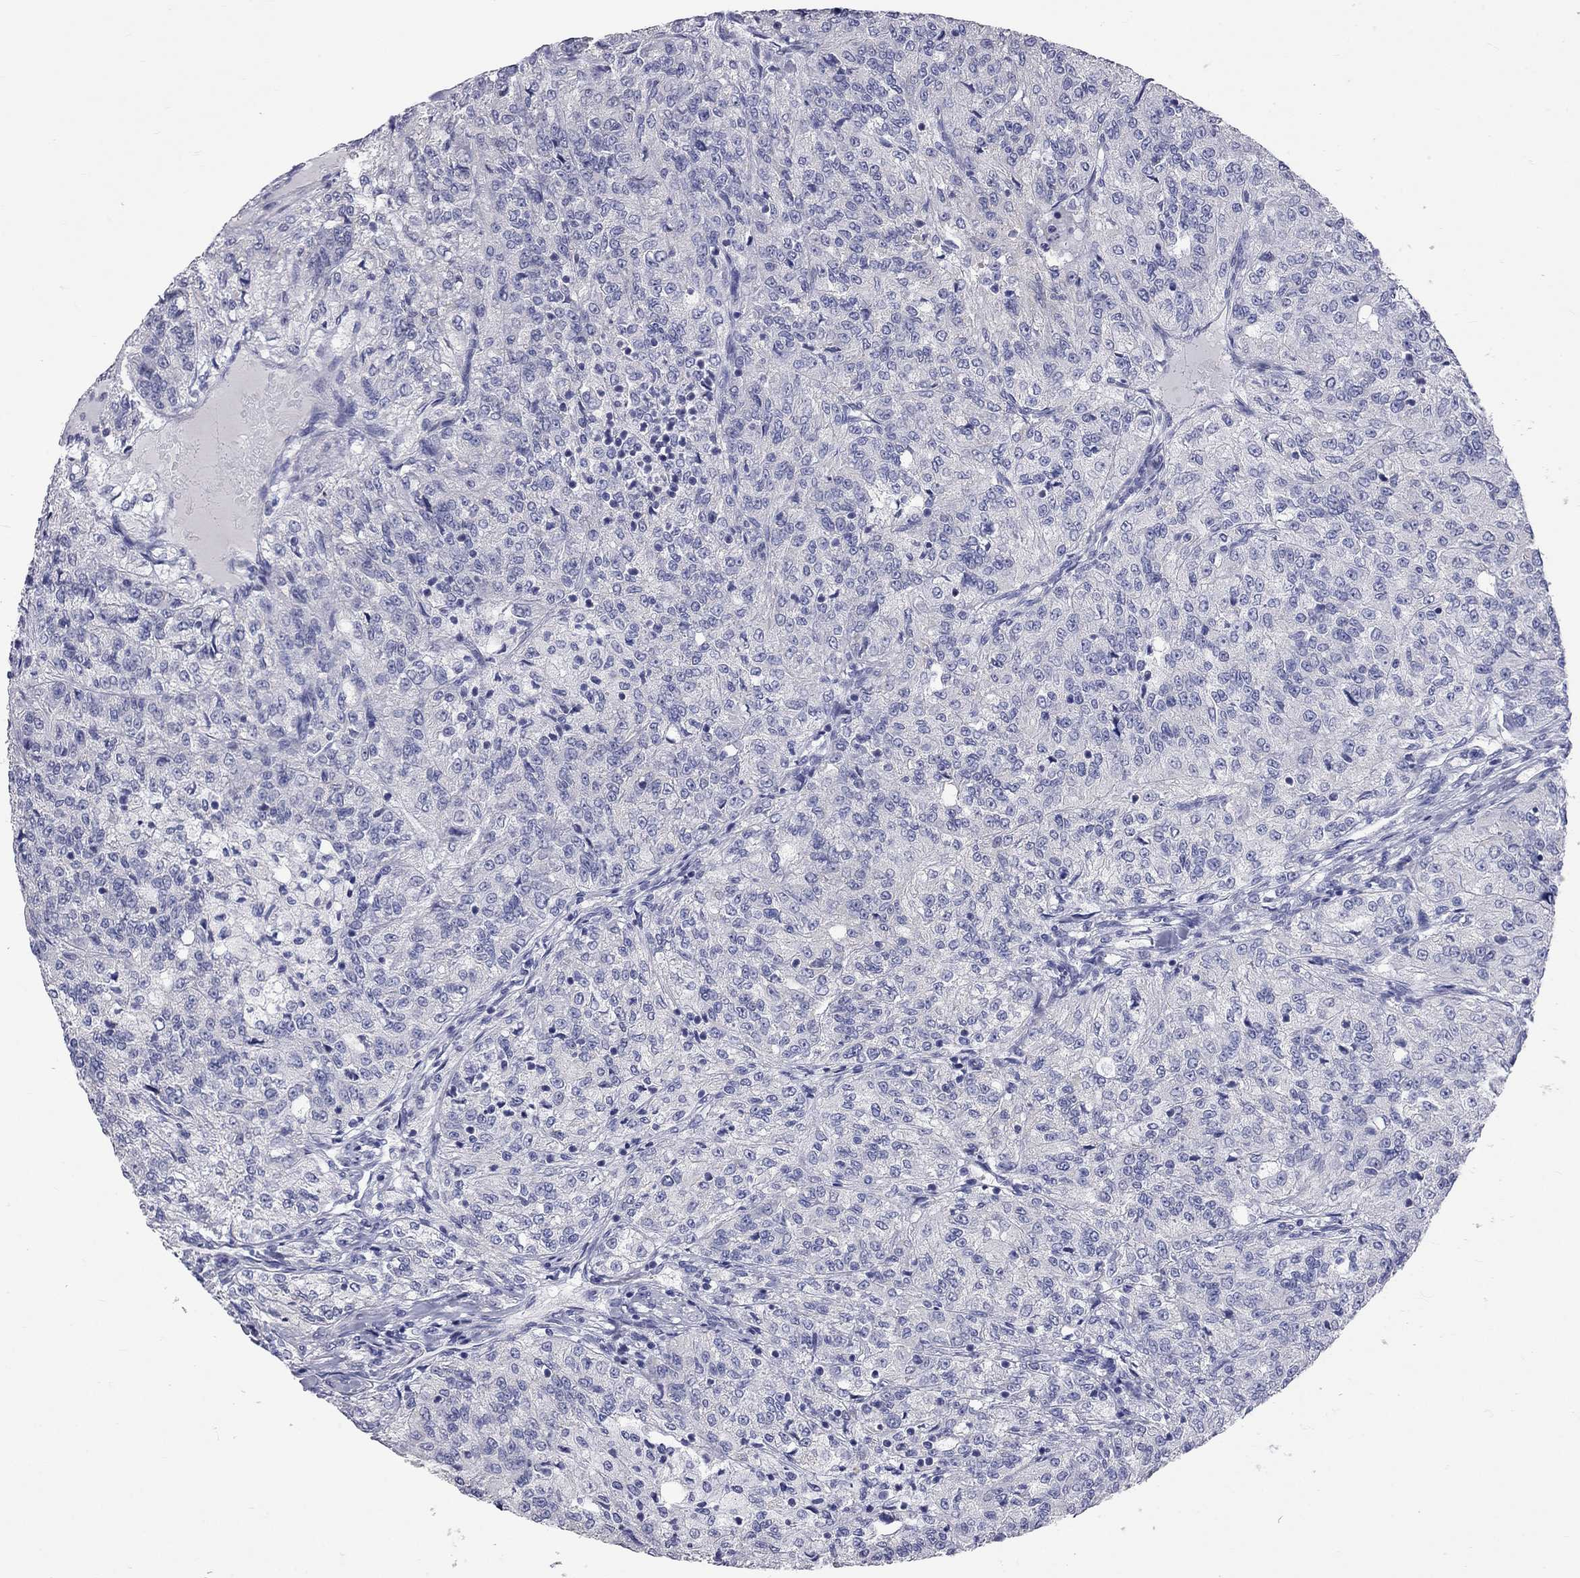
{"staining": {"intensity": "negative", "quantity": "none", "location": "none"}, "tissue": "renal cancer", "cell_type": "Tumor cells", "image_type": "cancer", "snomed": [{"axis": "morphology", "description": "Adenocarcinoma, NOS"}, {"axis": "topography", "description": "Kidney"}], "caption": "This photomicrograph is of renal cancer stained with immunohistochemistry (IHC) to label a protein in brown with the nuclei are counter-stained blue. There is no staining in tumor cells.", "gene": "OPRK1", "patient": {"sex": "female", "age": 63}}